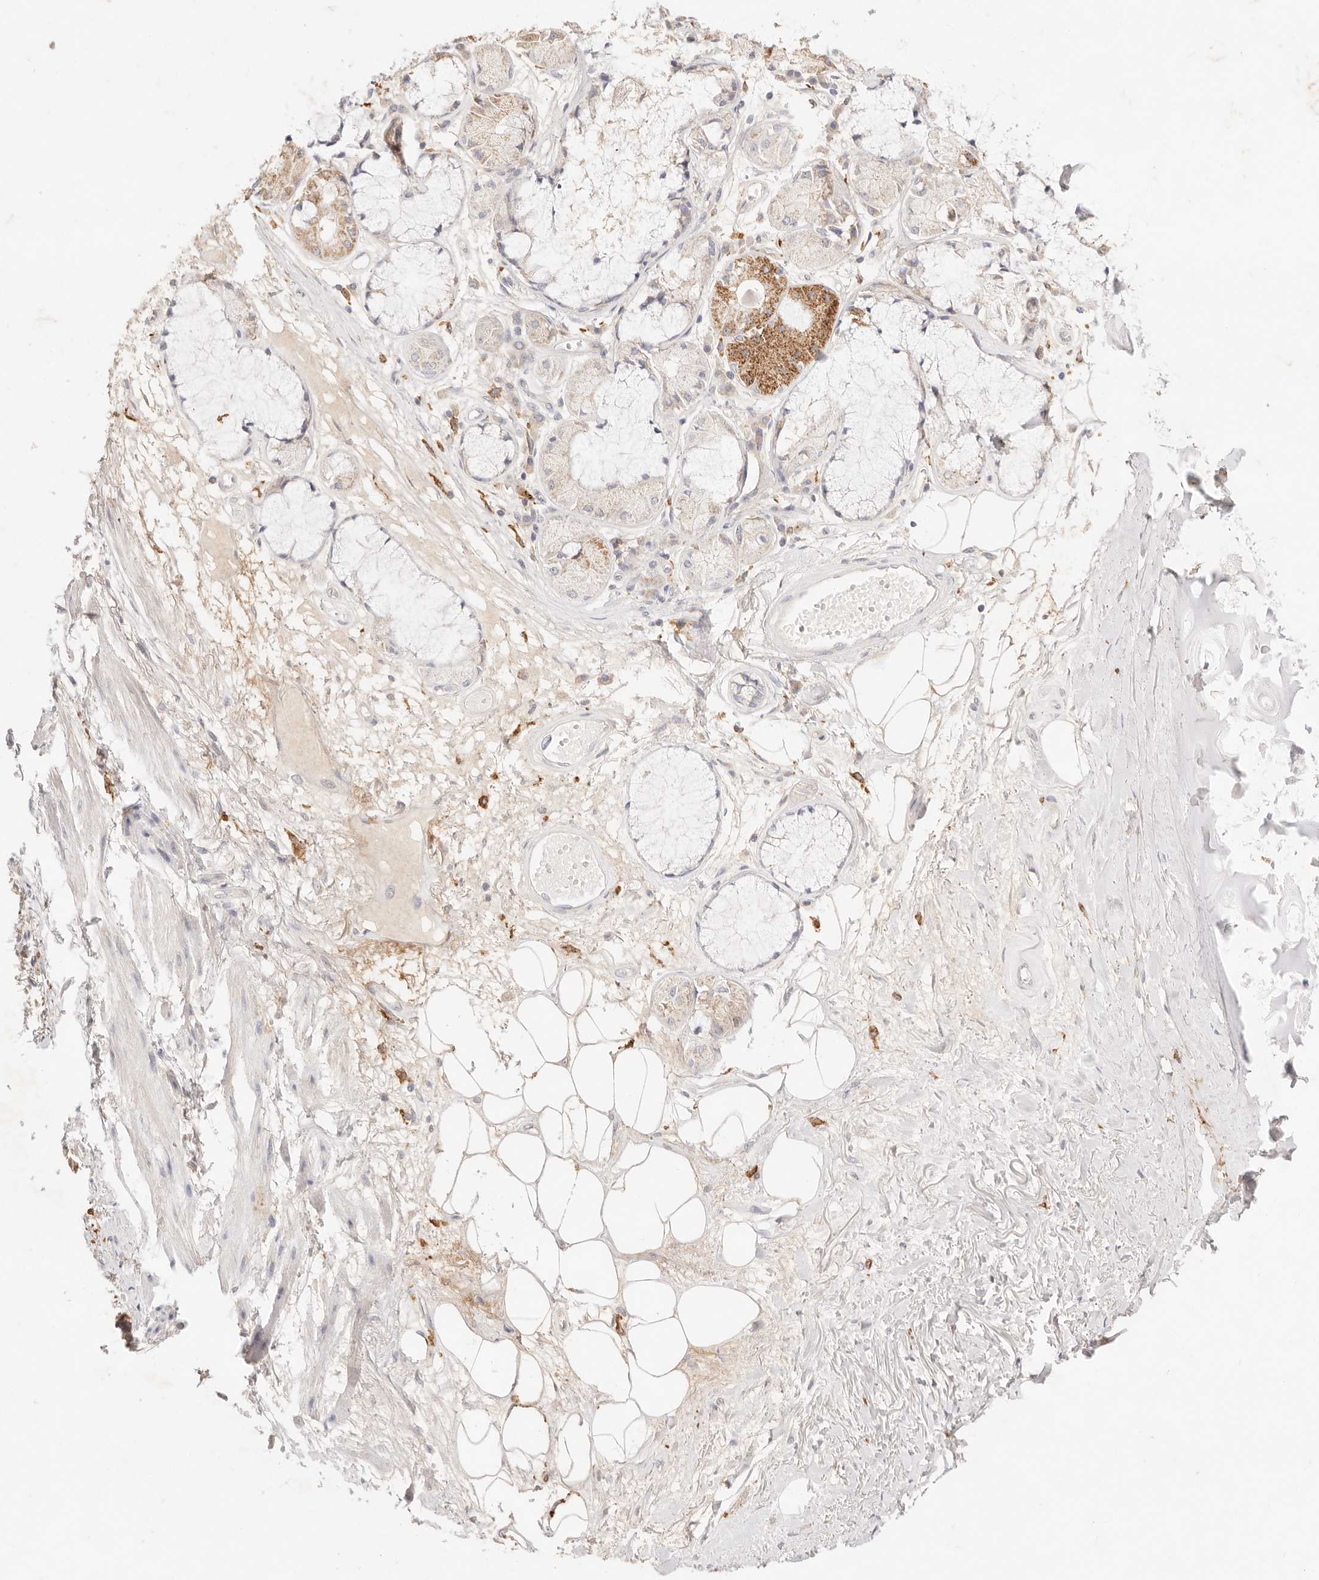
{"staining": {"intensity": "negative", "quantity": "none", "location": "none"}, "tissue": "adipose tissue", "cell_type": "Adipocytes", "image_type": "normal", "snomed": [{"axis": "morphology", "description": "Normal tissue, NOS"}, {"axis": "topography", "description": "Bronchus"}], "caption": "IHC of normal human adipose tissue demonstrates no positivity in adipocytes.", "gene": "HK2", "patient": {"sex": "male", "age": 66}}